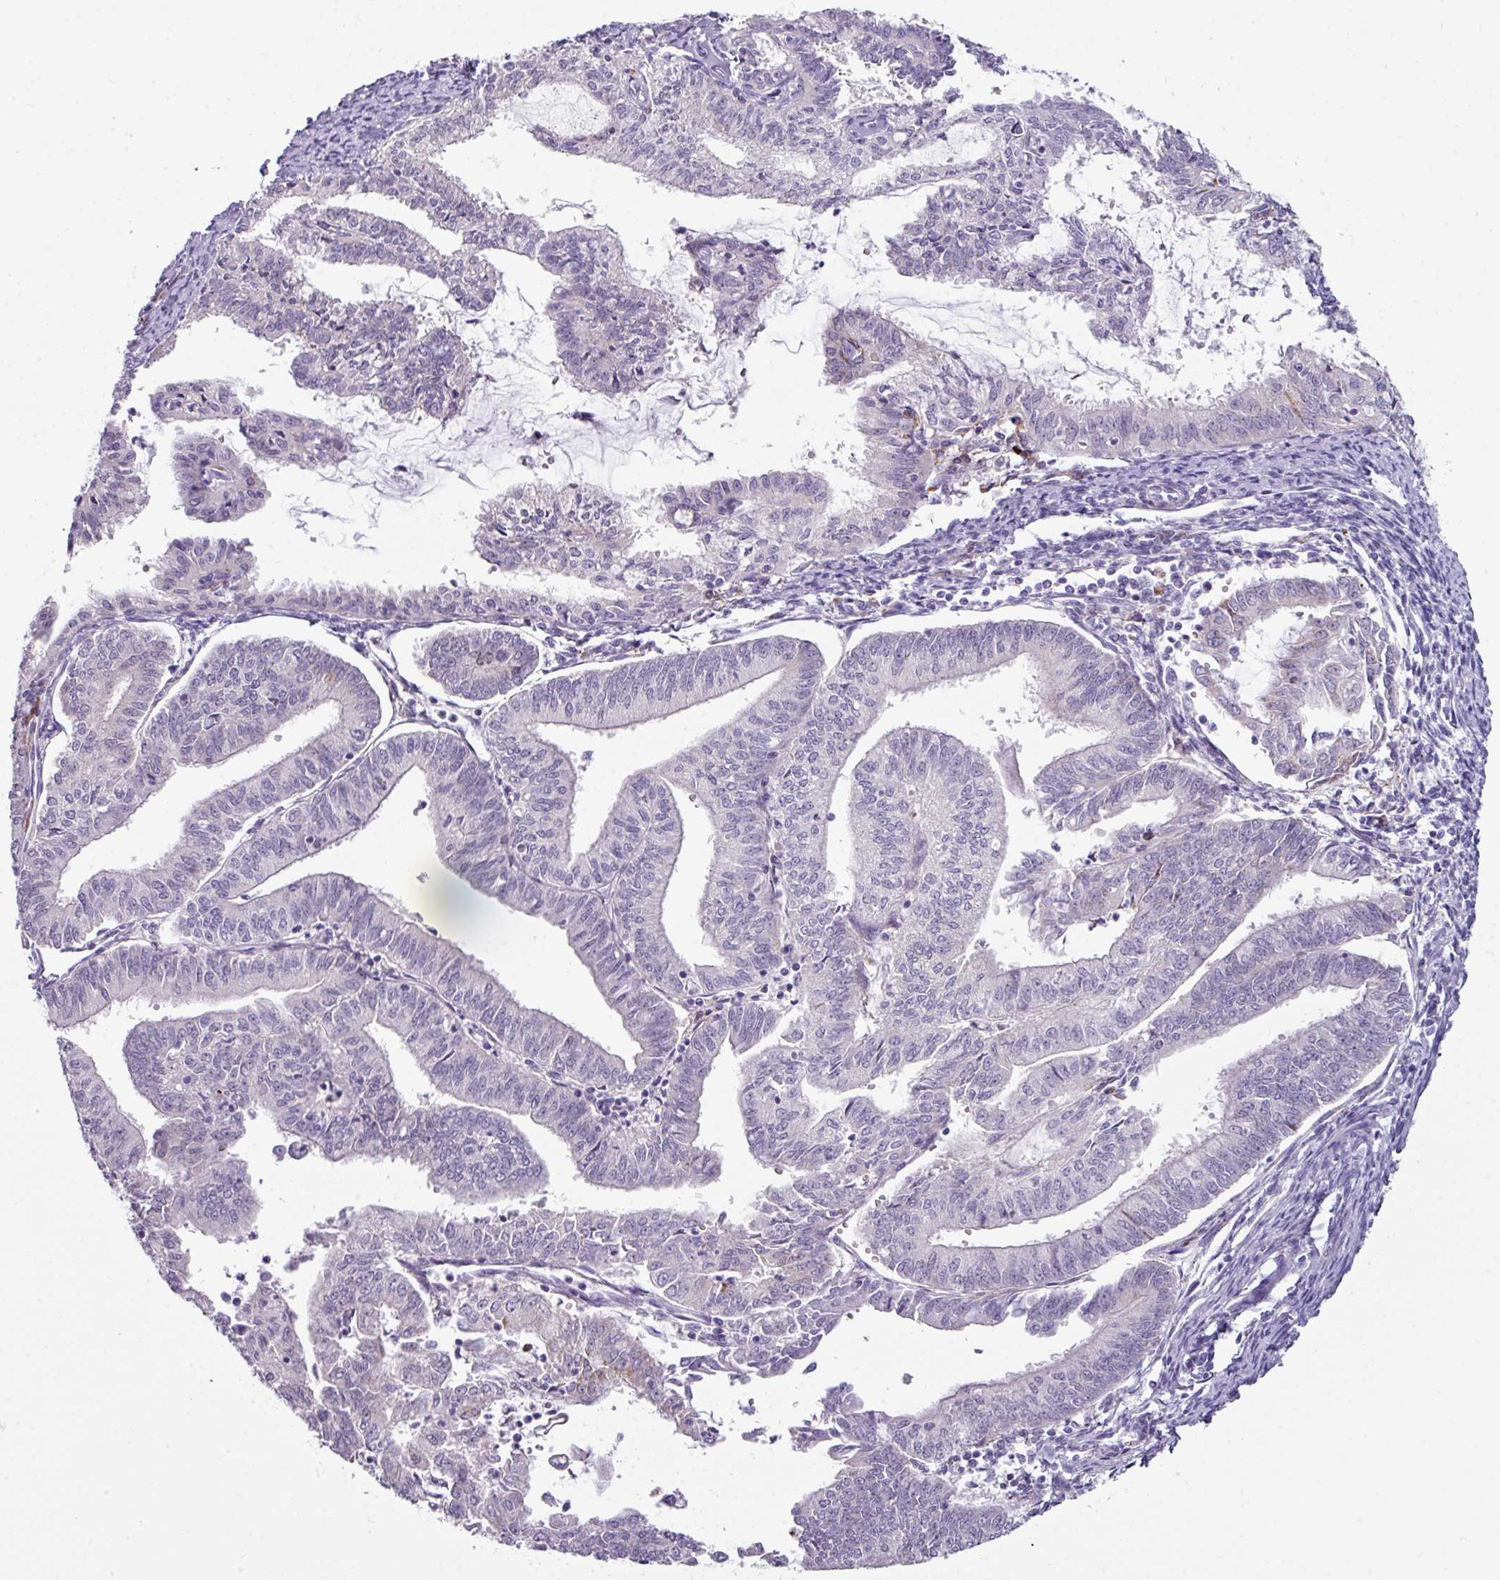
{"staining": {"intensity": "negative", "quantity": "none", "location": "none"}, "tissue": "endometrial cancer", "cell_type": "Tumor cells", "image_type": "cancer", "snomed": [{"axis": "morphology", "description": "Adenocarcinoma, NOS"}, {"axis": "topography", "description": "Endometrium"}], "caption": "Immunohistochemical staining of human adenocarcinoma (endometrial) demonstrates no significant expression in tumor cells.", "gene": "BMS1", "patient": {"sex": "female", "age": 70}}